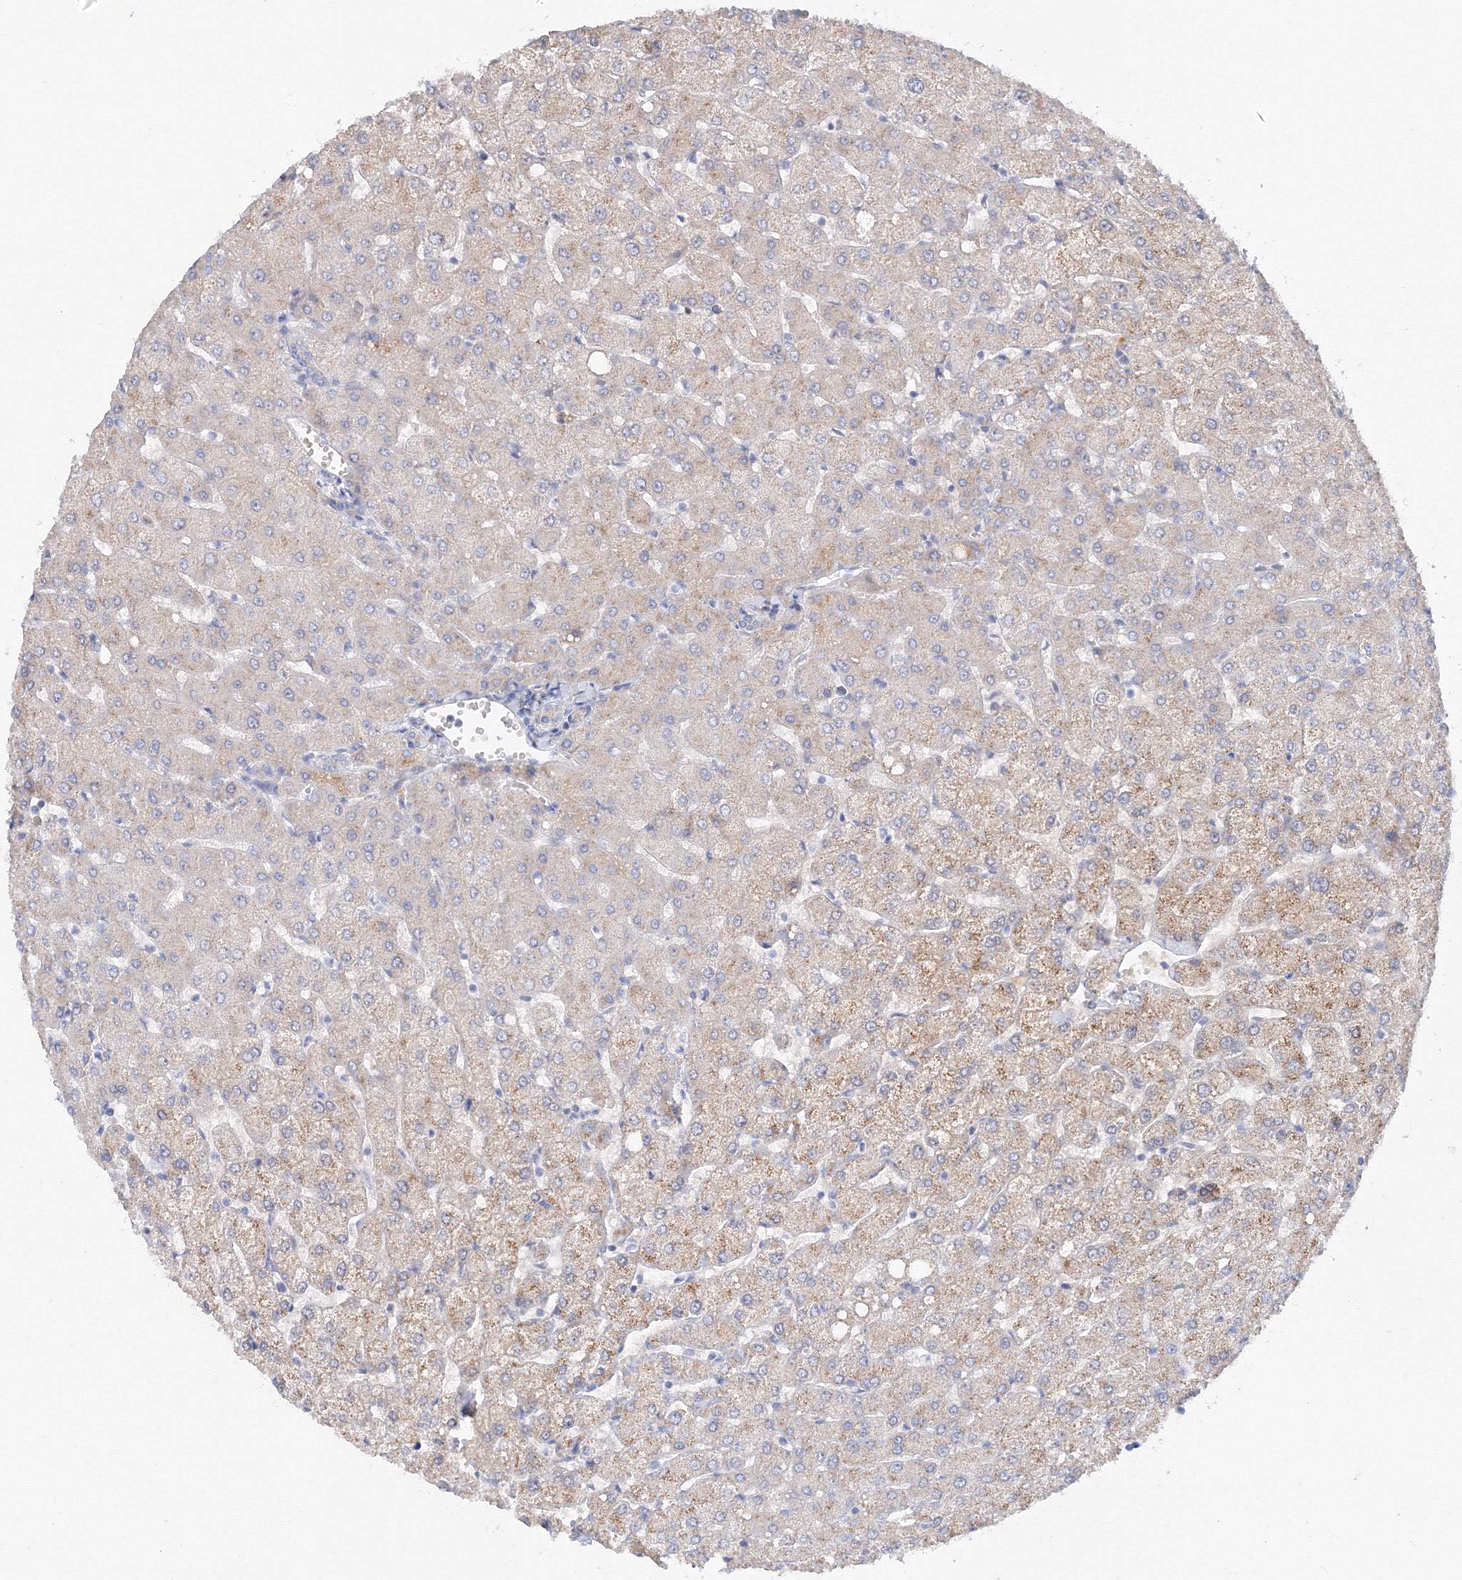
{"staining": {"intensity": "negative", "quantity": "none", "location": "none"}, "tissue": "liver", "cell_type": "Cholangiocytes", "image_type": "normal", "snomed": [{"axis": "morphology", "description": "Normal tissue, NOS"}, {"axis": "topography", "description": "Liver"}], "caption": "Protein analysis of normal liver shows no significant expression in cholangiocytes.", "gene": "TAMM41", "patient": {"sex": "female", "age": 54}}